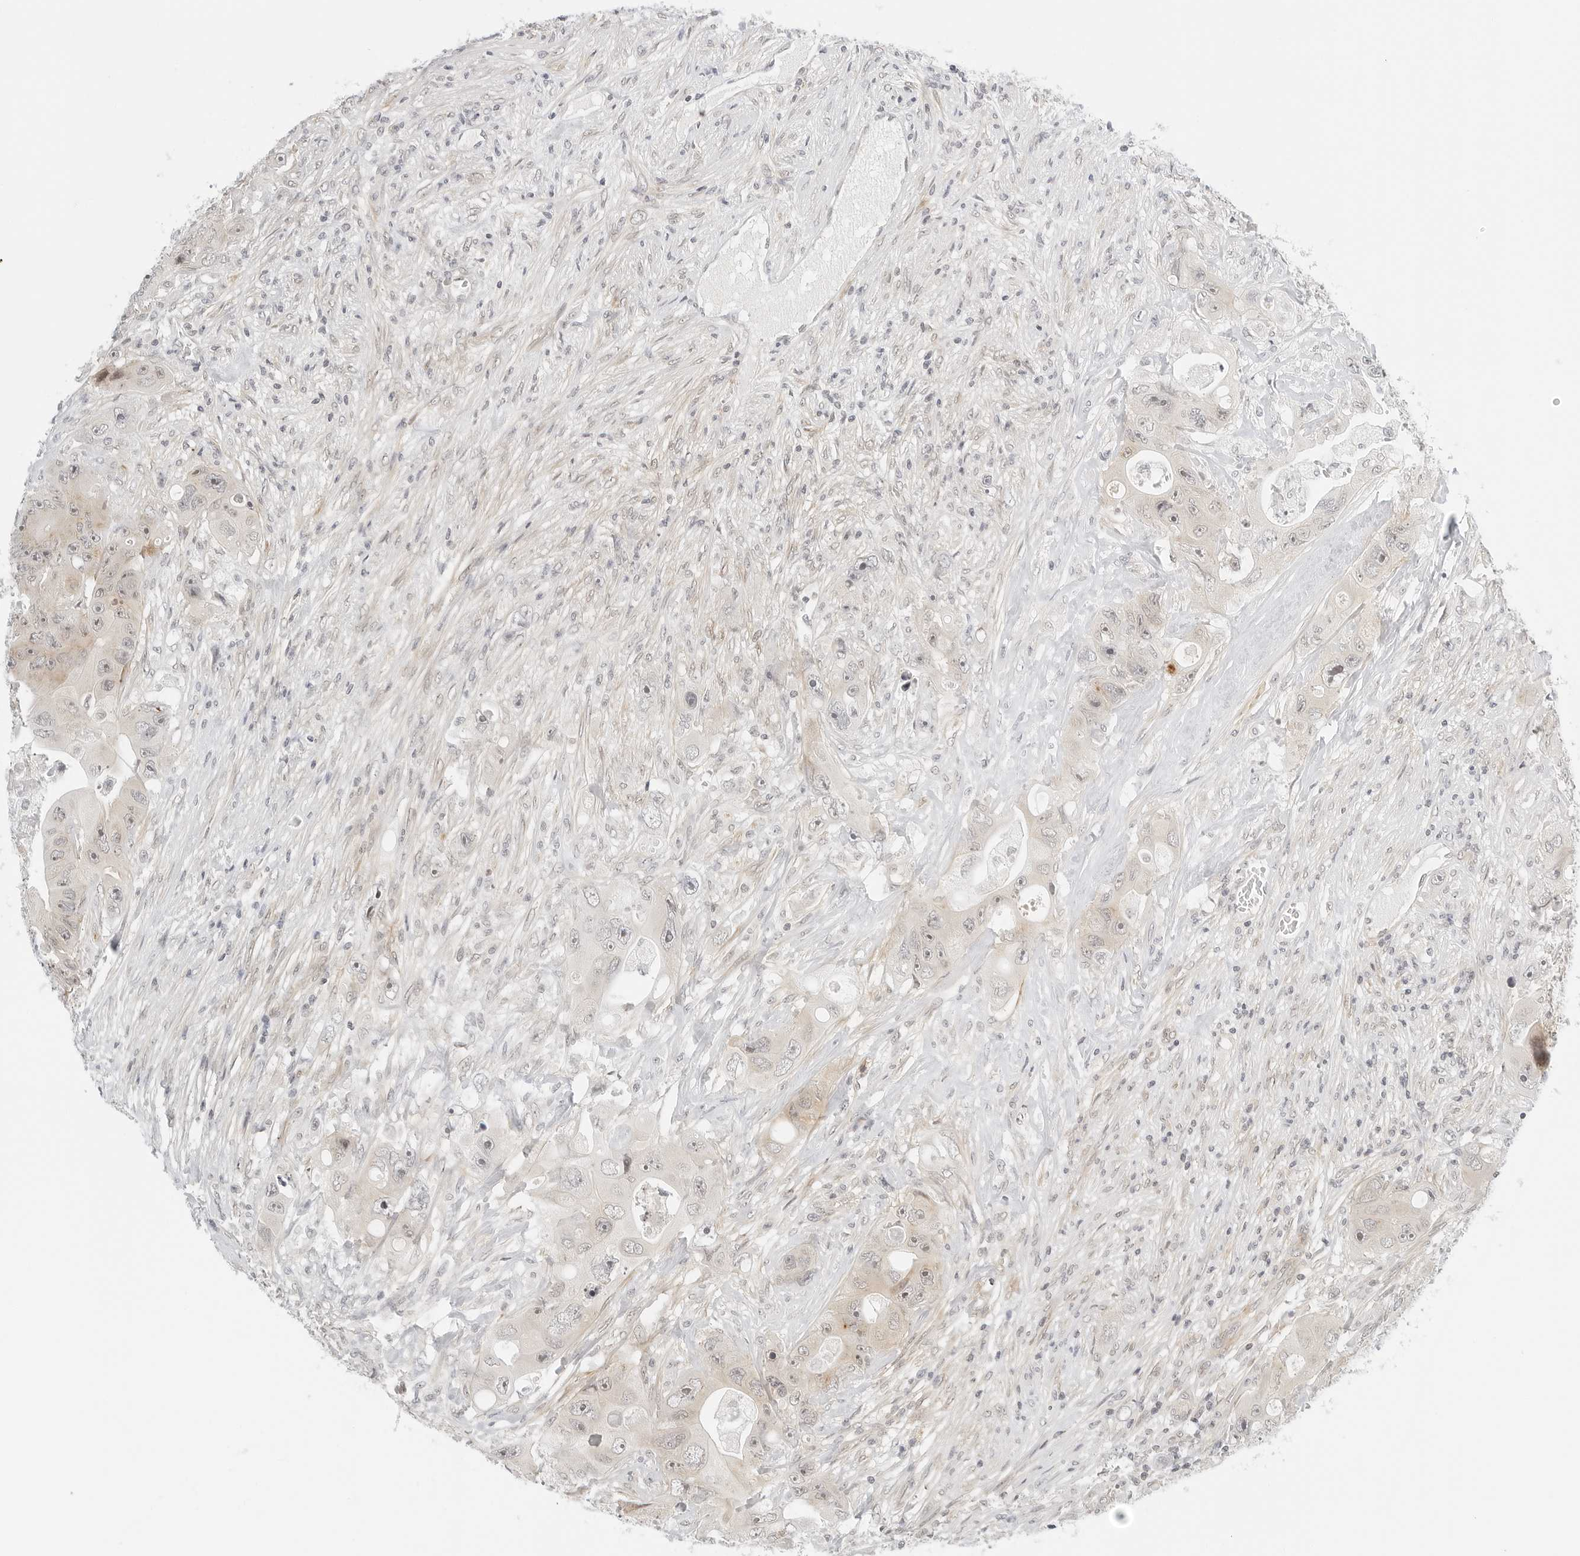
{"staining": {"intensity": "moderate", "quantity": "25%-75%", "location": "nuclear"}, "tissue": "colorectal cancer", "cell_type": "Tumor cells", "image_type": "cancer", "snomed": [{"axis": "morphology", "description": "Adenocarcinoma, NOS"}, {"axis": "topography", "description": "Colon"}], "caption": "IHC (DAB) staining of human colorectal adenocarcinoma demonstrates moderate nuclear protein positivity in approximately 25%-75% of tumor cells.", "gene": "NEO1", "patient": {"sex": "female", "age": 46}}